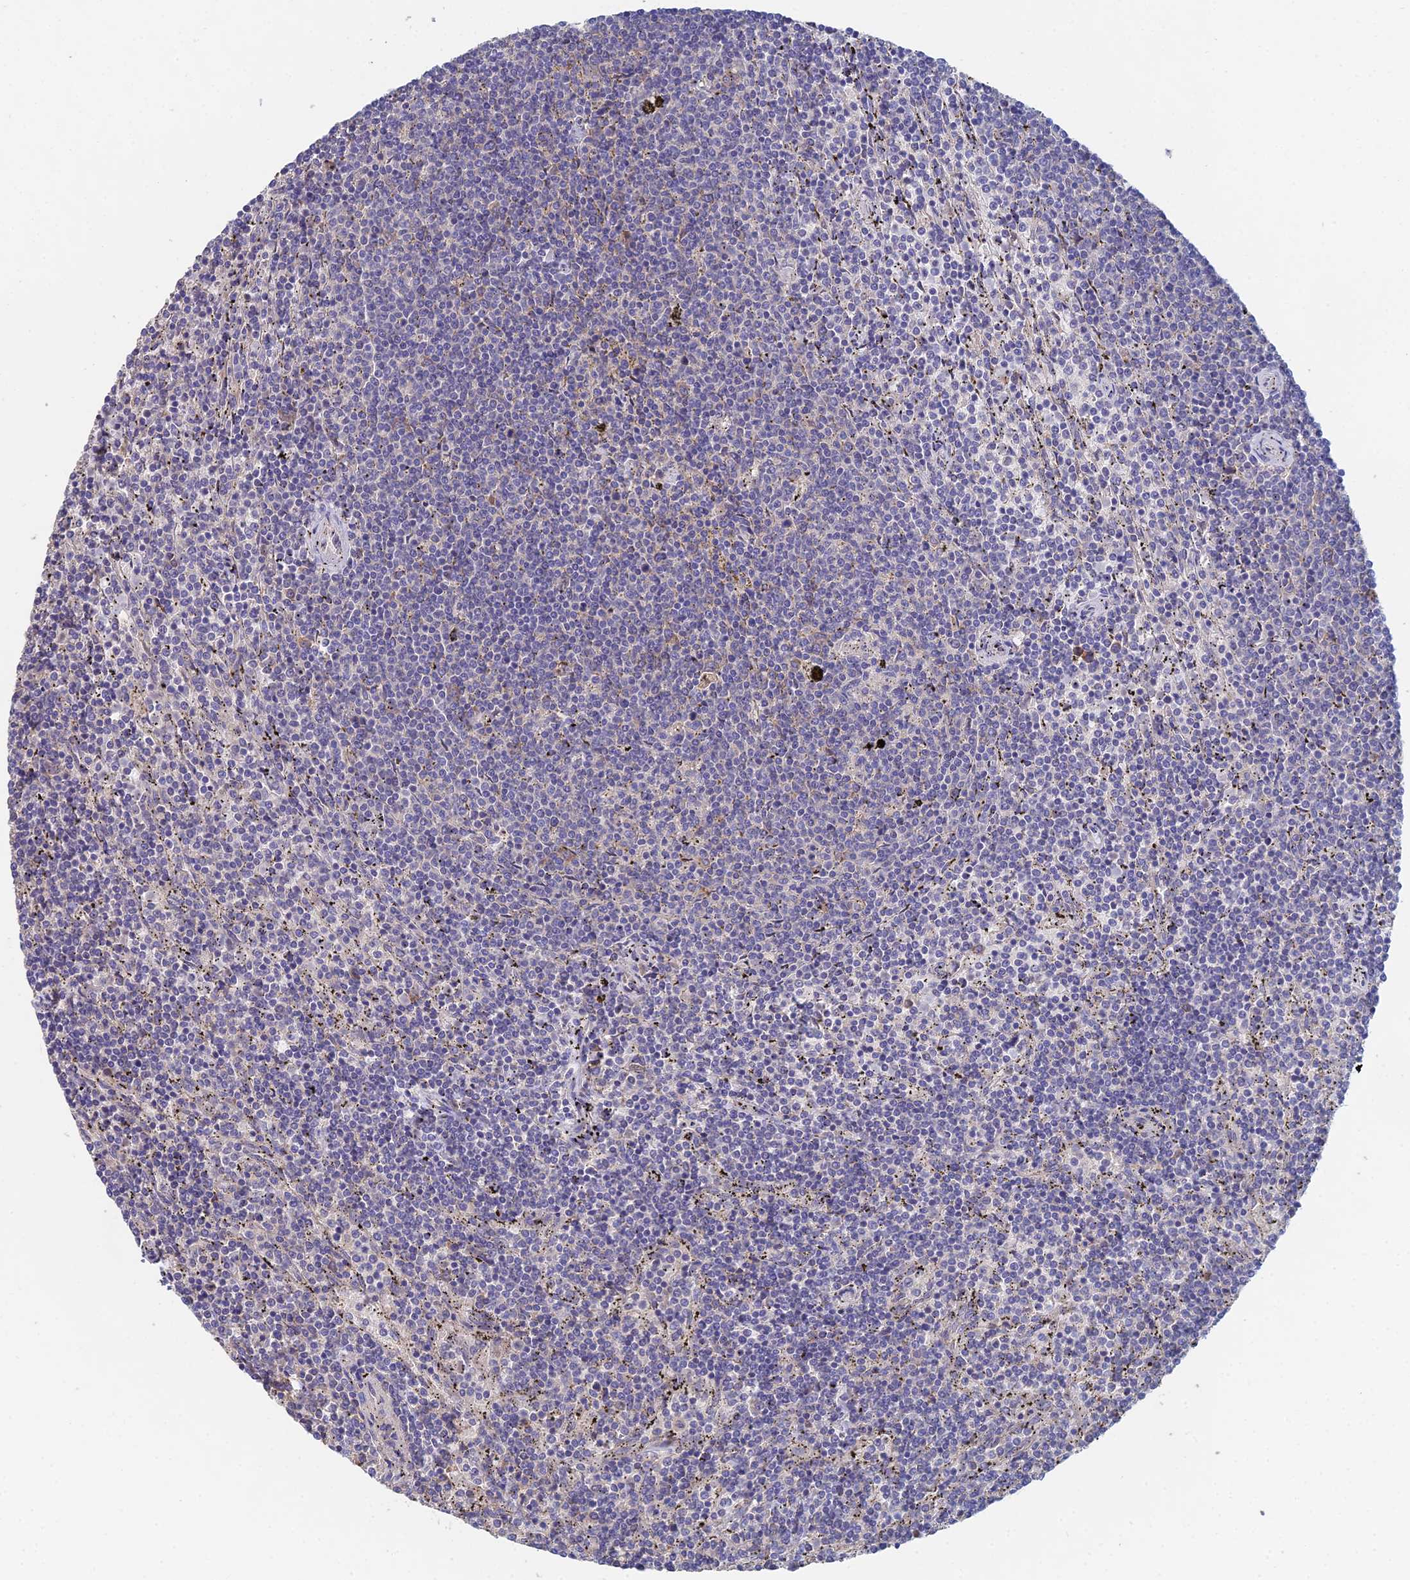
{"staining": {"intensity": "negative", "quantity": "none", "location": "none"}, "tissue": "lymphoma", "cell_type": "Tumor cells", "image_type": "cancer", "snomed": [{"axis": "morphology", "description": "Malignant lymphoma, non-Hodgkin's type, Low grade"}, {"axis": "topography", "description": "Spleen"}], "caption": "Lymphoma was stained to show a protein in brown. There is no significant staining in tumor cells. (Brightfield microscopy of DAB IHC at high magnification).", "gene": "ELOF1", "patient": {"sex": "female", "age": 50}}